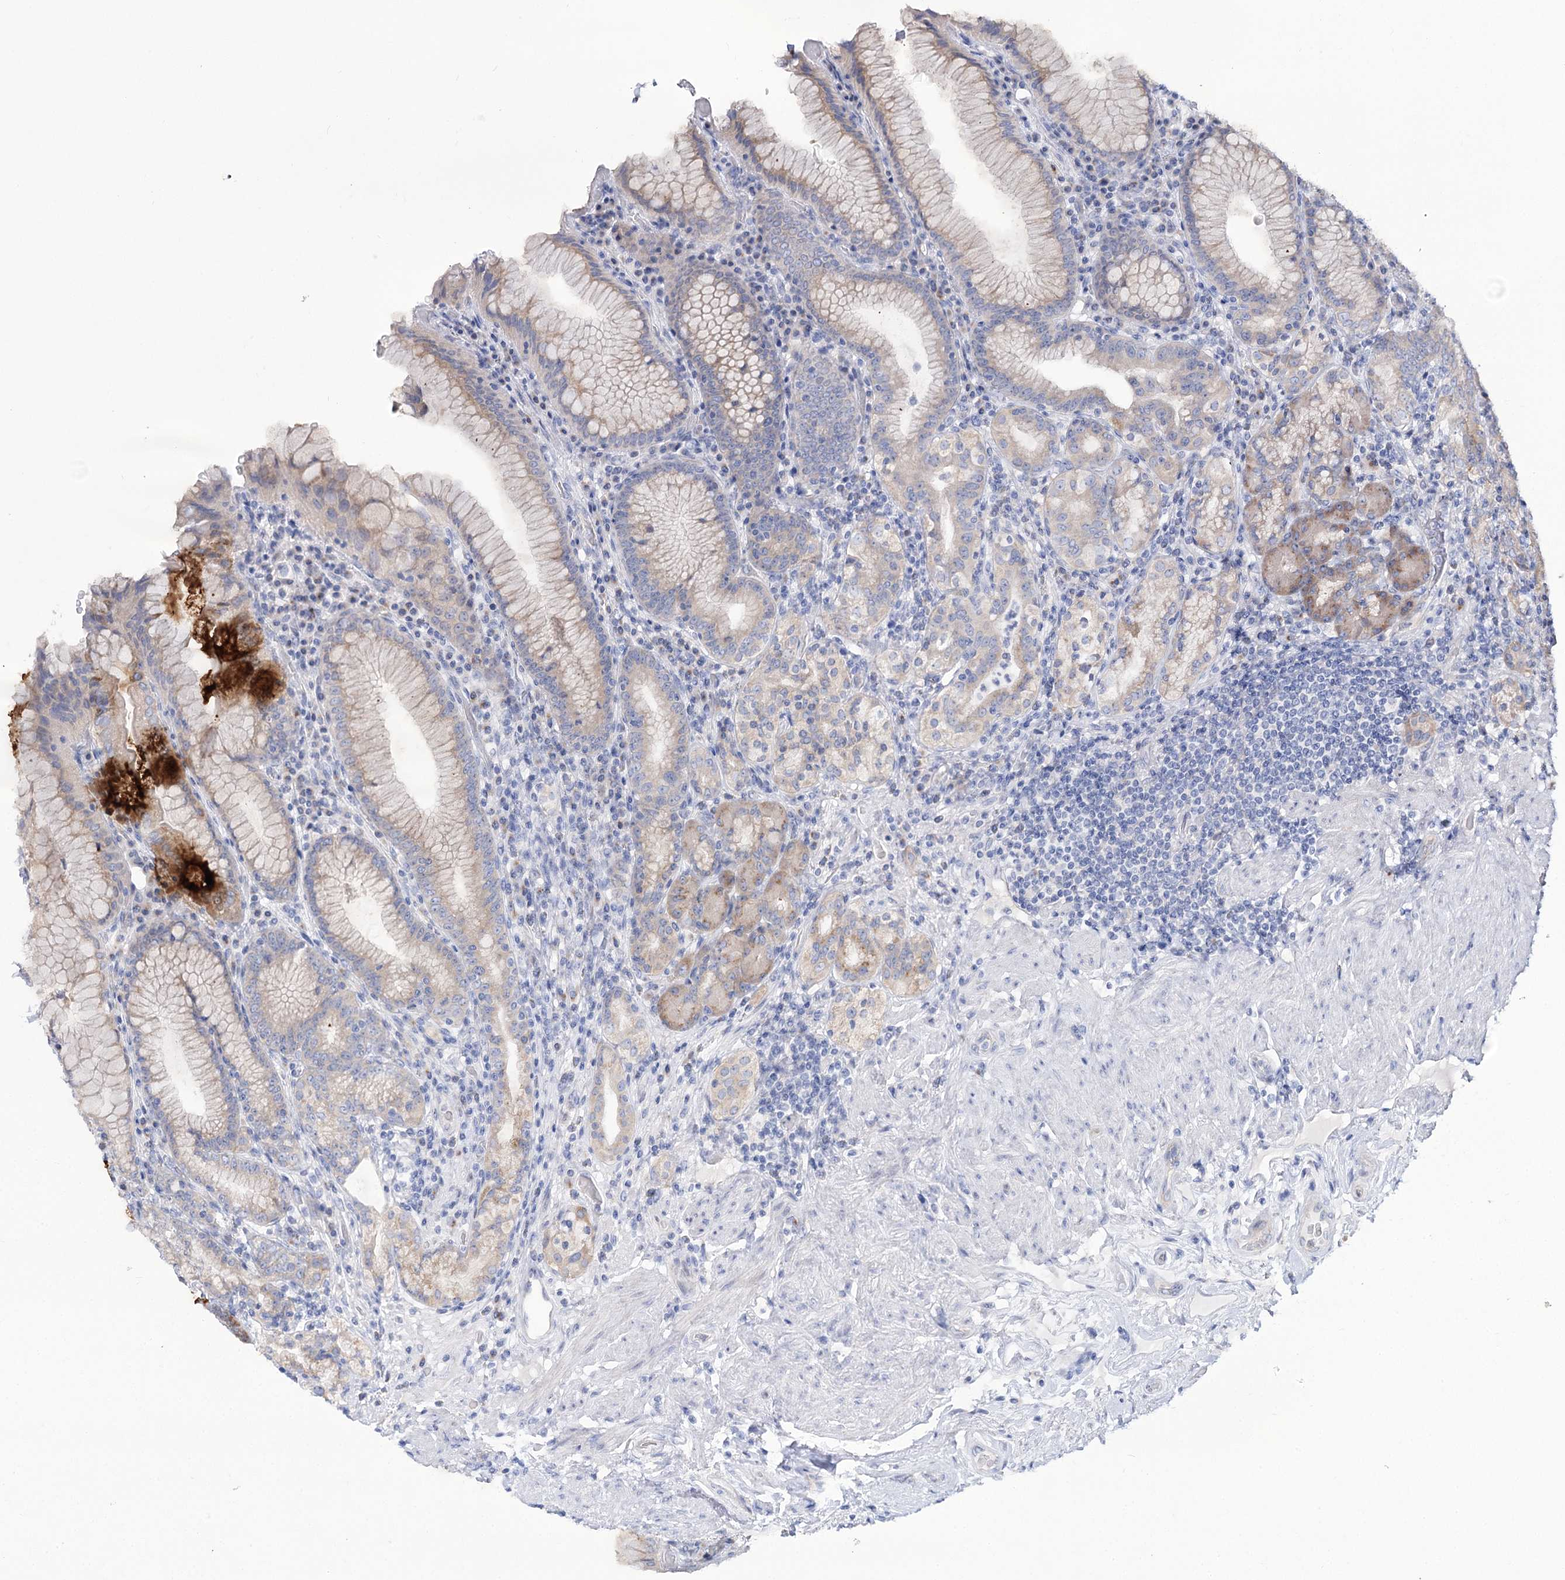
{"staining": {"intensity": "moderate", "quantity": "<25%", "location": "cytoplasmic/membranous"}, "tissue": "stomach", "cell_type": "Glandular cells", "image_type": "normal", "snomed": [{"axis": "morphology", "description": "Normal tissue, NOS"}, {"axis": "topography", "description": "Stomach, upper"}, {"axis": "topography", "description": "Stomach, lower"}], "caption": "About <25% of glandular cells in unremarkable human stomach exhibit moderate cytoplasmic/membranous protein staining as visualized by brown immunohistochemical staining.", "gene": "SUOX", "patient": {"sex": "female", "age": 76}}